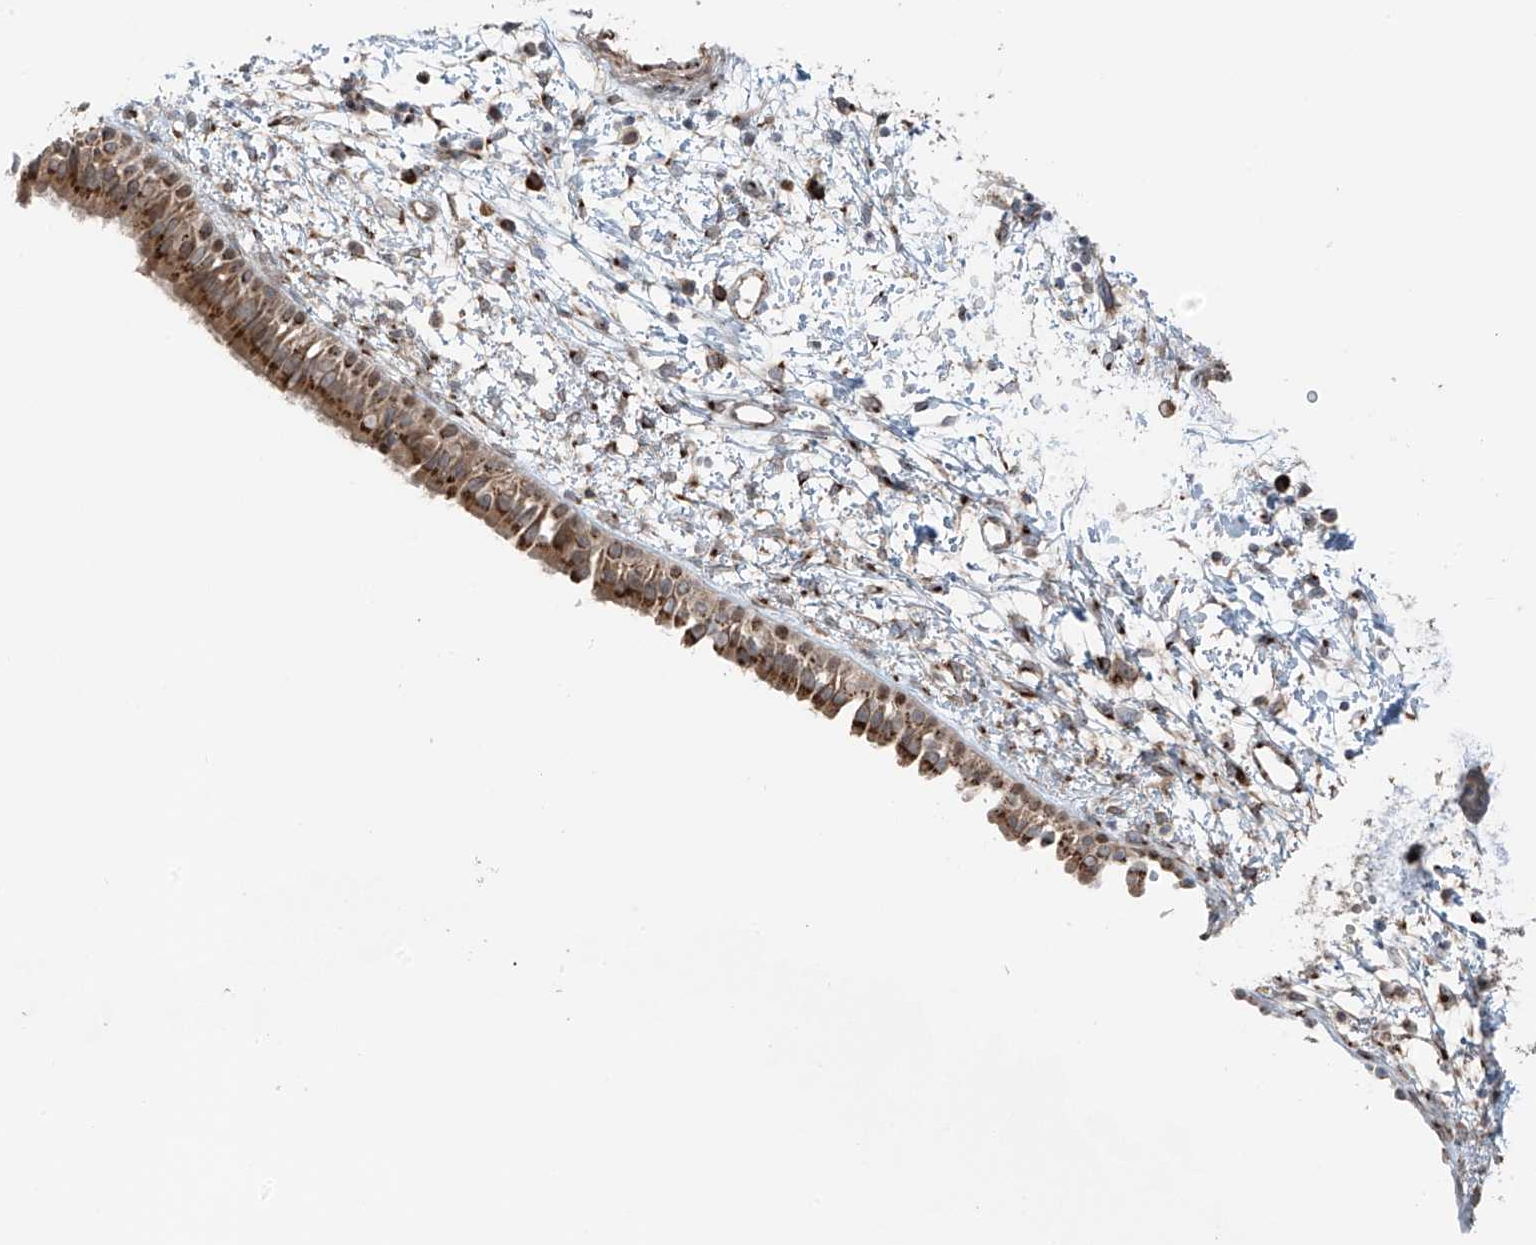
{"staining": {"intensity": "moderate", "quantity": ">75%", "location": "cytoplasmic/membranous"}, "tissue": "nasopharynx", "cell_type": "Respiratory epithelial cells", "image_type": "normal", "snomed": [{"axis": "morphology", "description": "Normal tissue, NOS"}, {"axis": "topography", "description": "Nasopharynx"}], "caption": "This histopathology image reveals immunohistochemistry staining of unremarkable nasopharynx, with medium moderate cytoplasmic/membranous staining in about >75% of respiratory epithelial cells.", "gene": "ERLEC1", "patient": {"sex": "male", "age": 22}}